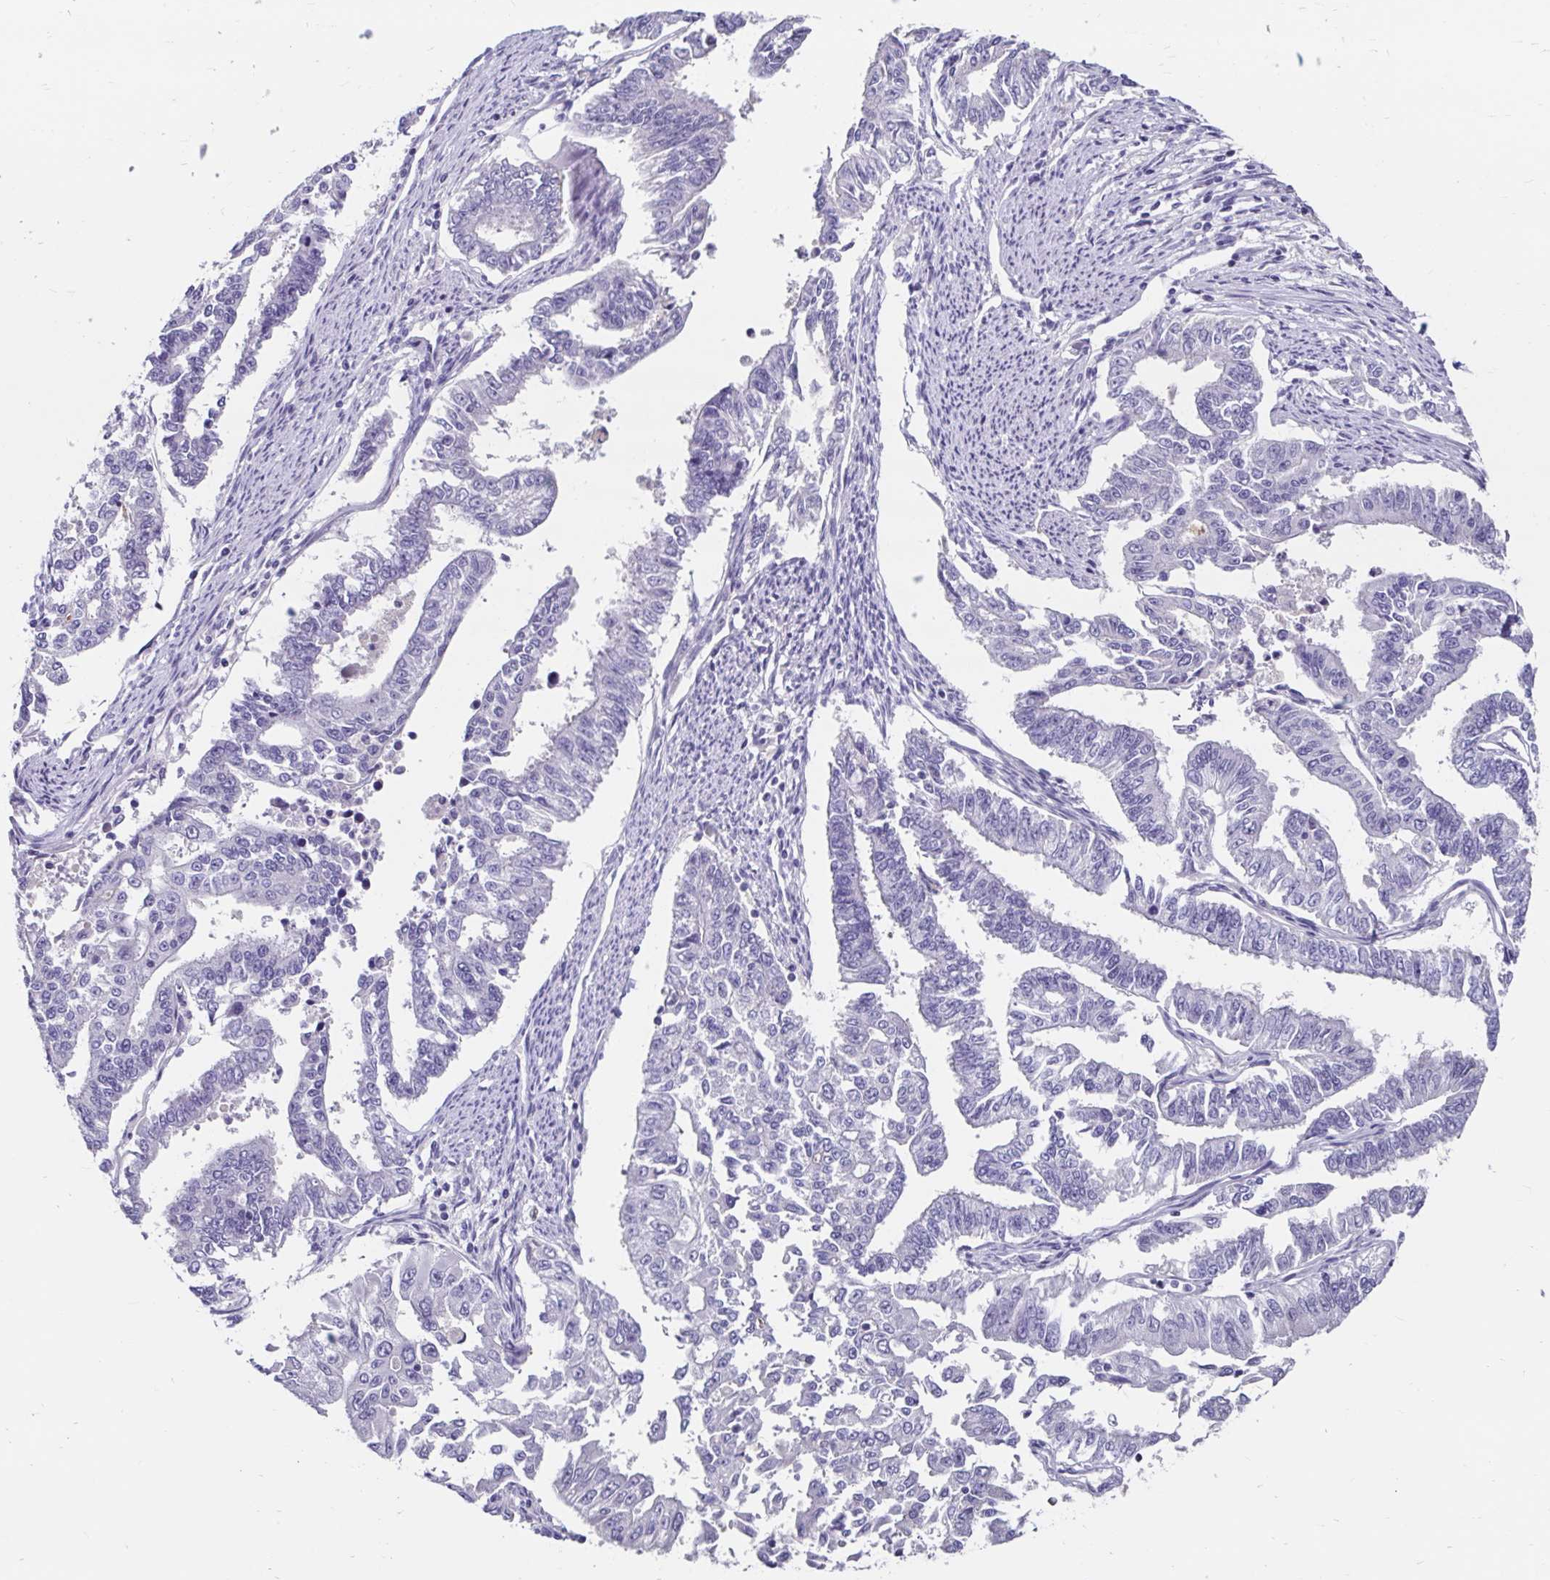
{"staining": {"intensity": "negative", "quantity": "none", "location": "none"}, "tissue": "endometrial cancer", "cell_type": "Tumor cells", "image_type": "cancer", "snomed": [{"axis": "morphology", "description": "Adenocarcinoma, NOS"}, {"axis": "topography", "description": "Uterus"}], "caption": "This is an immunohistochemistry (IHC) histopathology image of adenocarcinoma (endometrial). There is no expression in tumor cells.", "gene": "SCG3", "patient": {"sex": "female", "age": 59}}